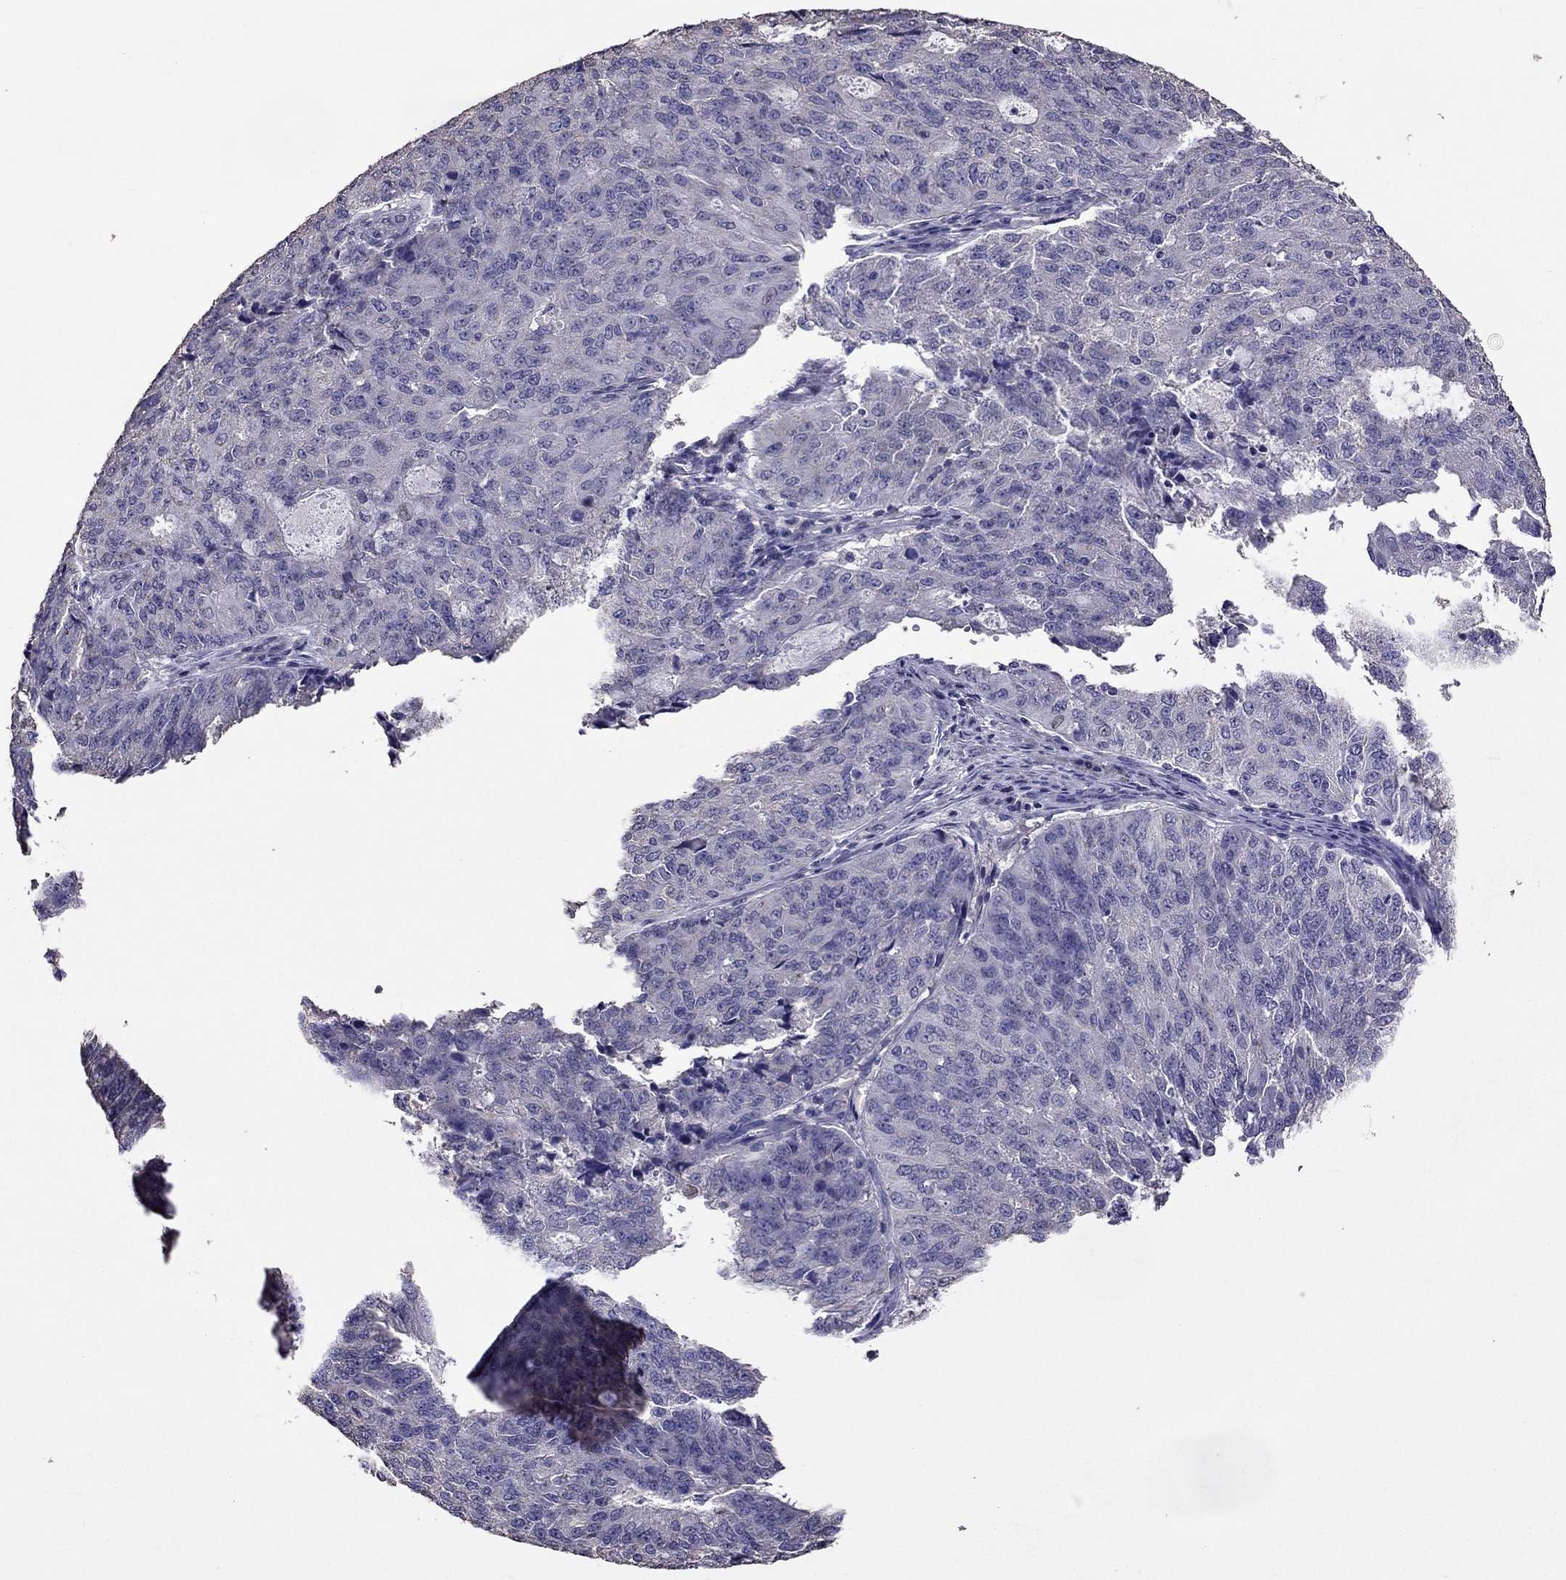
{"staining": {"intensity": "negative", "quantity": "none", "location": "none"}, "tissue": "endometrial cancer", "cell_type": "Tumor cells", "image_type": "cancer", "snomed": [{"axis": "morphology", "description": "Adenocarcinoma, NOS"}, {"axis": "topography", "description": "Endometrium"}], "caption": "Protein analysis of endometrial adenocarcinoma demonstrates no significant expression in tumor cells. (DAB (3,3'-diaminobenzidine) immunohistochemistry (IHC) with hematoxylin counter stain).", "gene": "NKX3-1", "patient": {"sex": "female", "age": 82}}